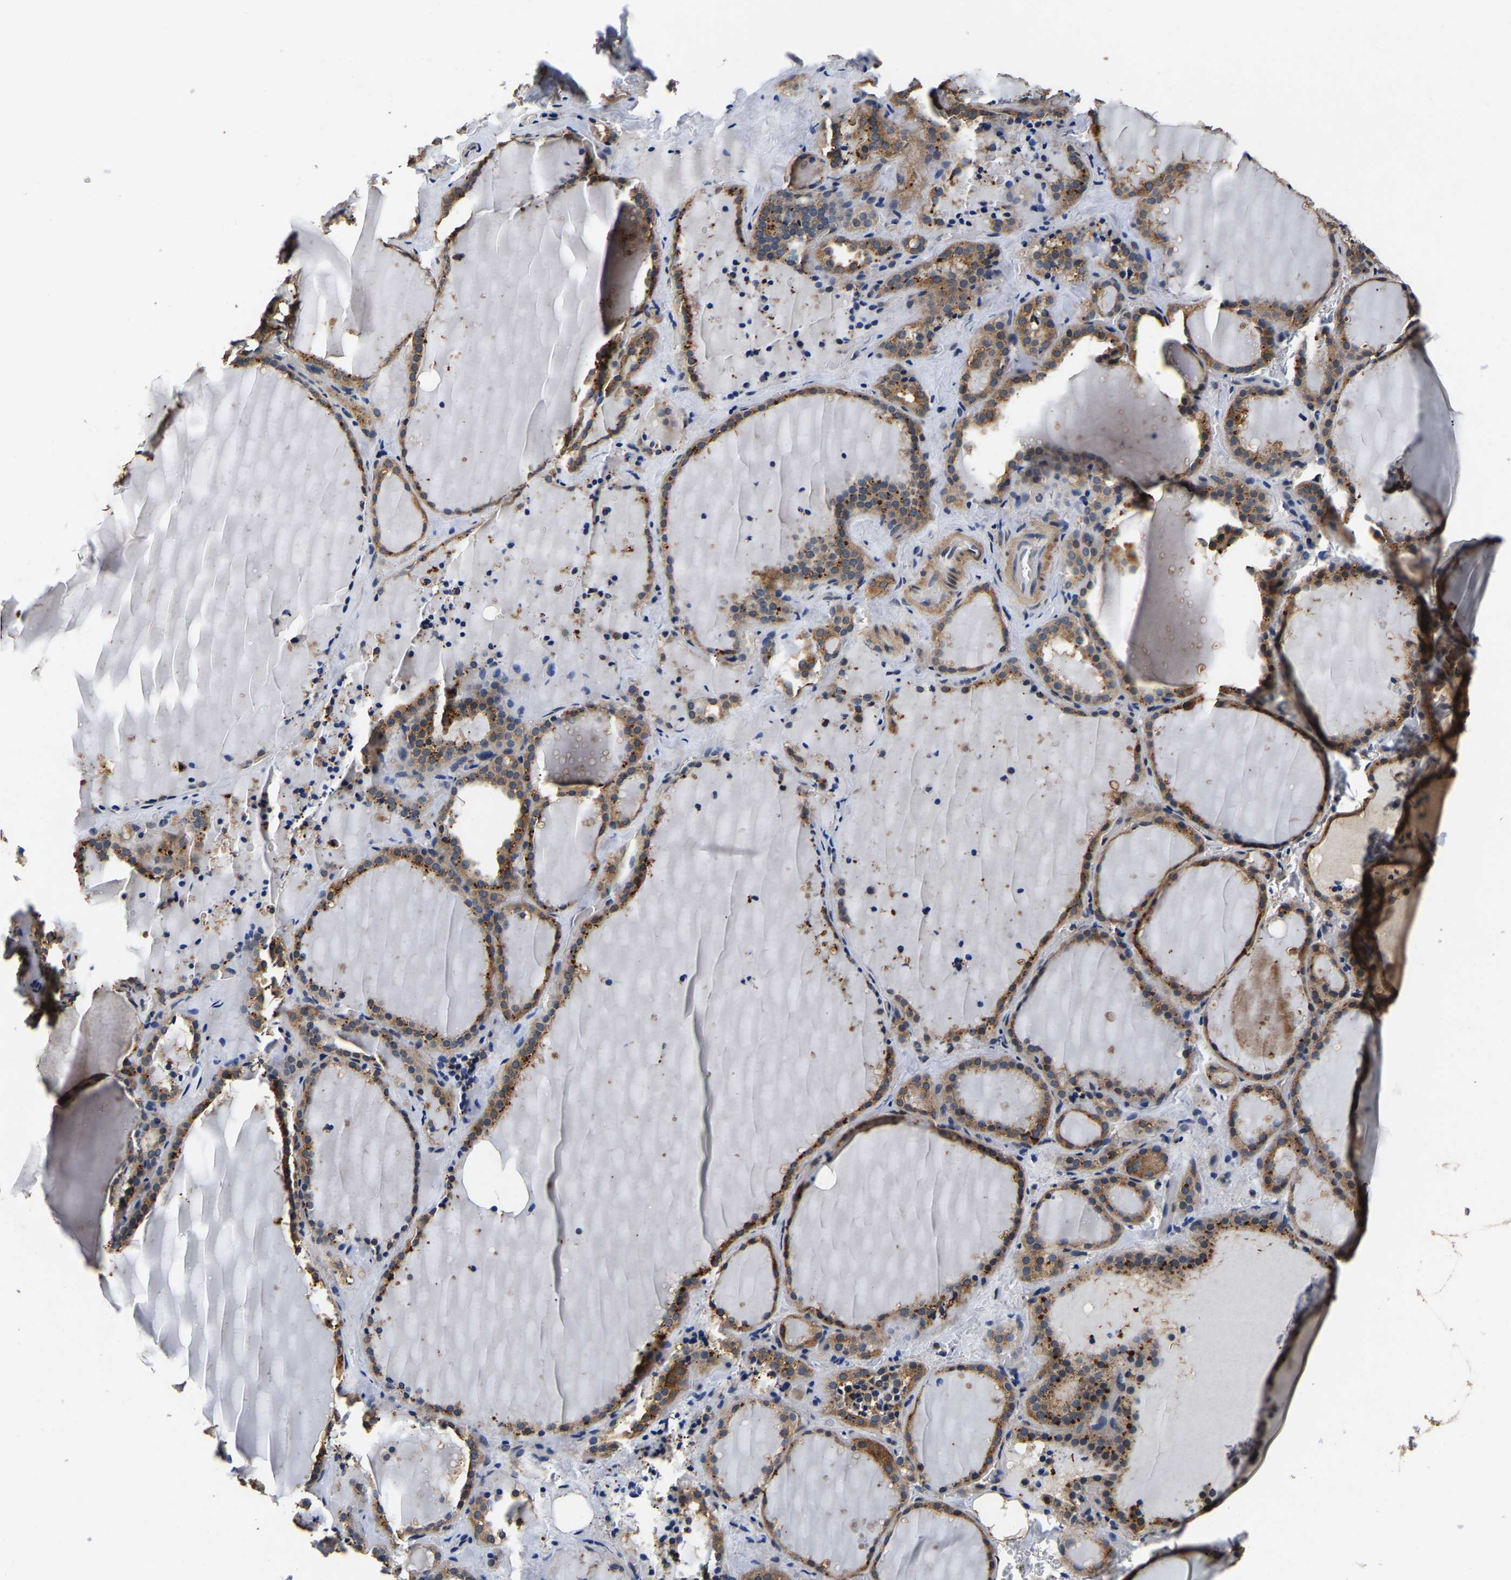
{"staining": {"intensity": "moderate", "quantity": ">75%", "location": "cytoplasmic/membranous"}, "tissue": "thyroid gland", "cell_type": "Glandular cells", "image_type": "normal", "snomed": [{"axis": "morphology", "description": "Normal tissue, NOS"}, {"axis": "topography", "description": "Thyroid gland"}], "caption": "A photomicrograph of human thyroid gland stained for a protein shows moderate cytoplasmic/membranous brown staining in glandular cells.", "gene": "RUVBL1", "patient": {"sex": "female", "age": 22}}